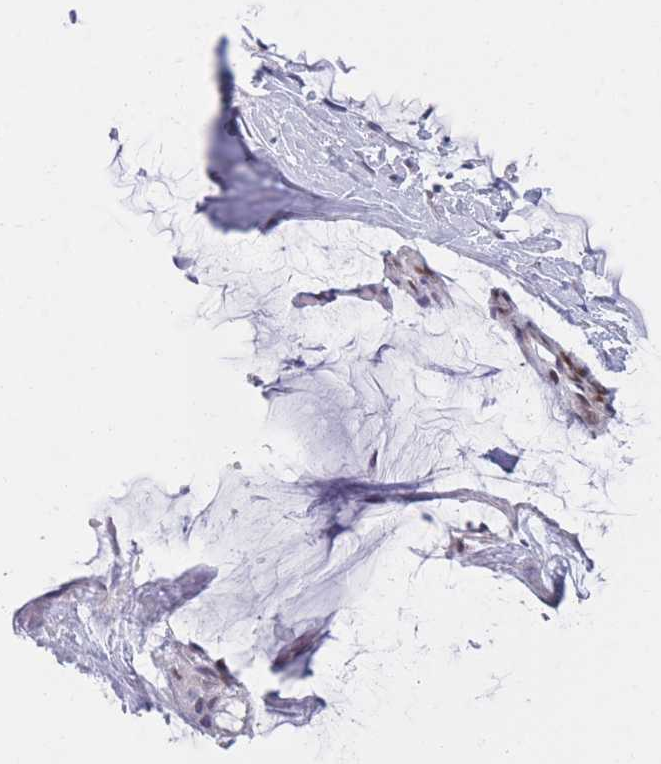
{"staining": {"intensity": "negative", "quantity": "none", "location": "none"}, "tissue": "ovarian cancer", "cell_type": "Tumor cells", "image_type": "cancer", "snomed": [{"axis": "morphology", "description": "Cystadenocarcinoma, mucinous, NOS"}, {"axis": "topography", "description": "Ovary"}], "caption": "A high-resolution micrograph shows immunohistochemistry (IHC) staining of ovarian mucinous cystadenocarcinoma, which exhibits no significant expression in tumor cells.", "gene": "NASP", "patient": {"sex": "female", "age": 39}}